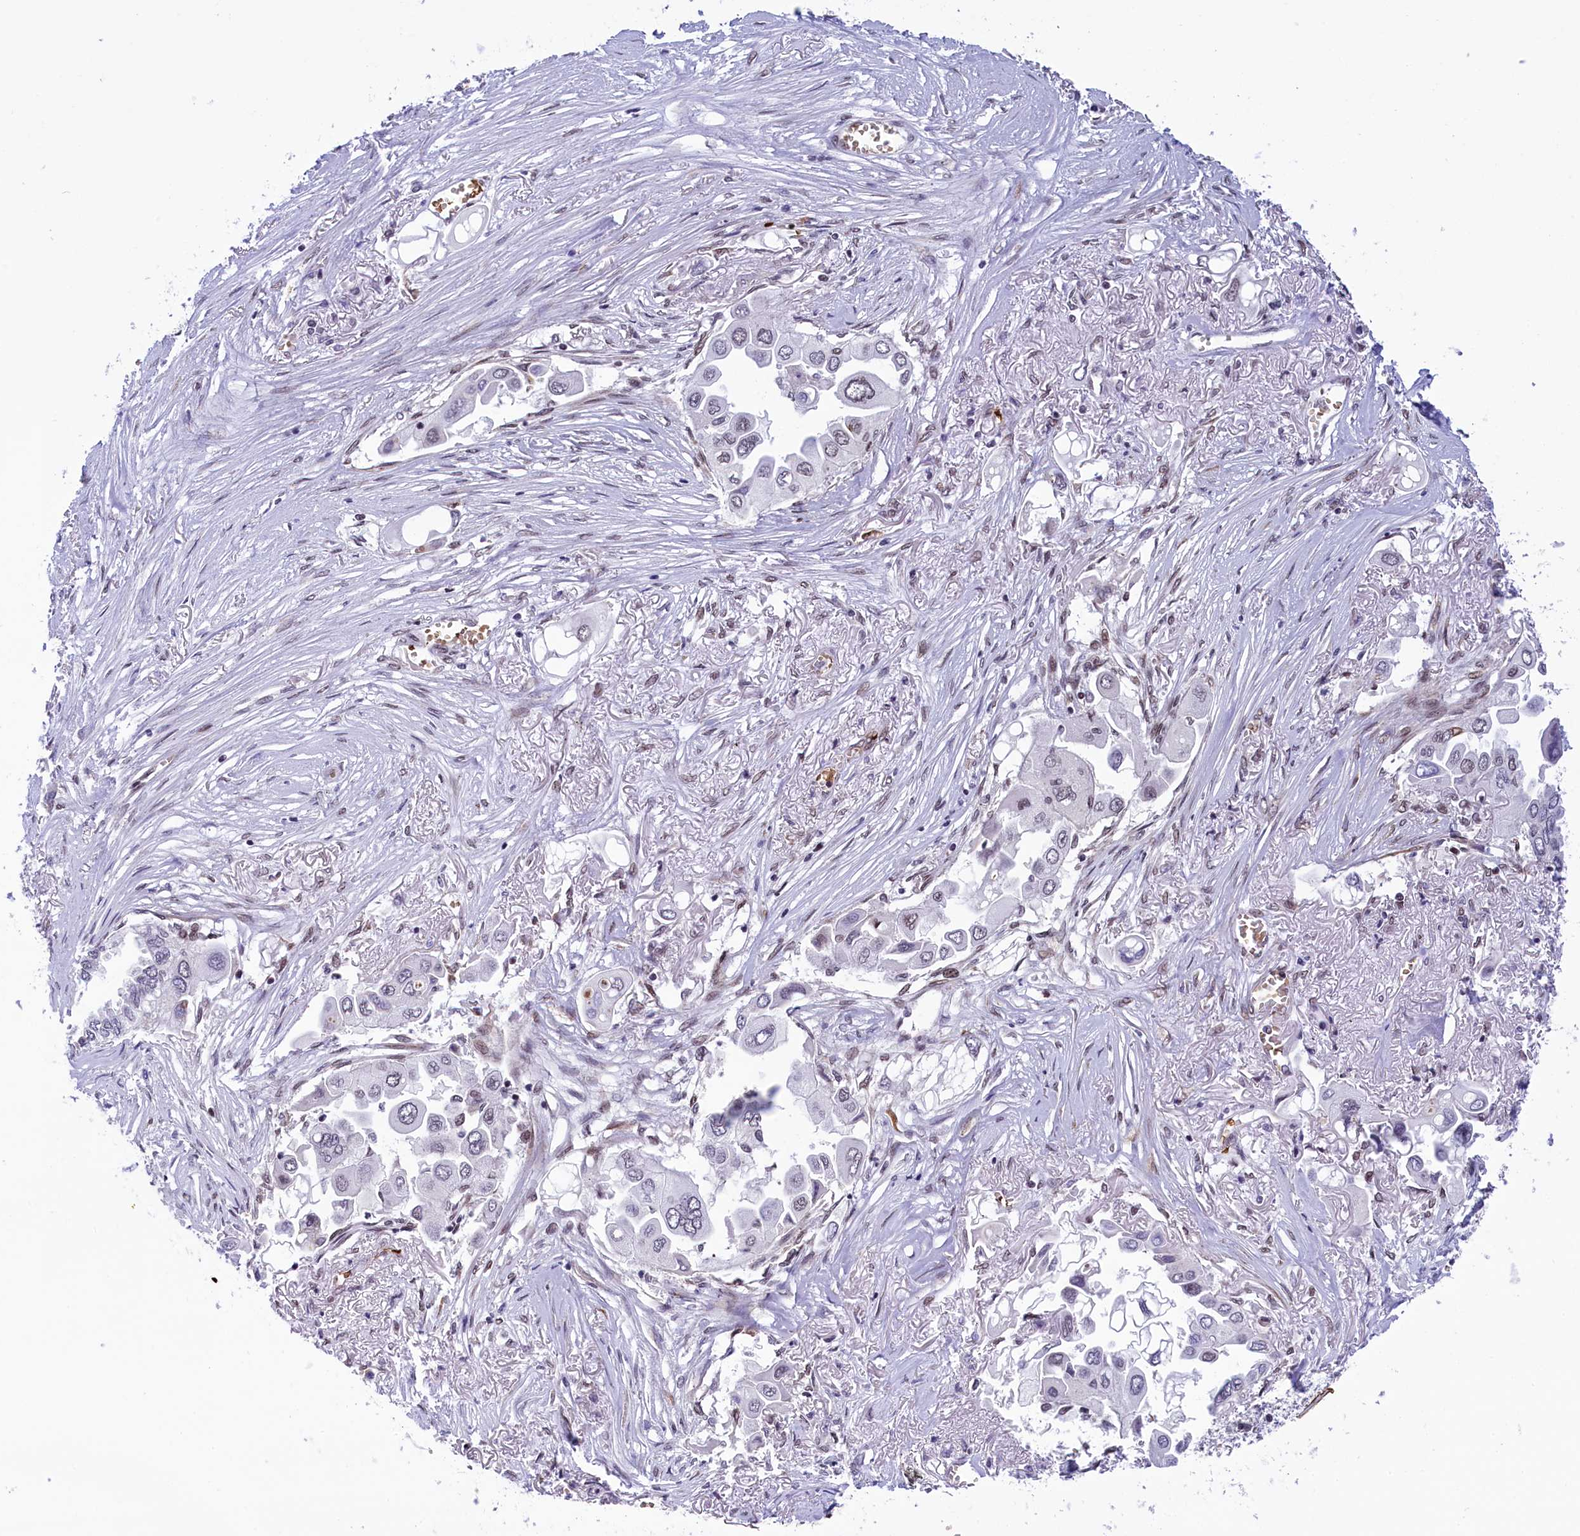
{"staining": {"intensity": "negative", "quantity": "none", "location": "none"}, "tissue": "lung cancer", "cell_type": "Tumor cells", "image_type": "cancer", "snomed": [{"axis": "morphology", "description": "Adenocarcinoma, NOS"}, {"axis": "topography", "description": "Lung"}], "caption": "The immunohistochemistry (IHC) photomicrograph has no significant positivity in tumor cells of adenocarcinoma (lung) tissue.", "gene": "MPHOSPH8", "patient": {"sex": "female", "age": 76}}